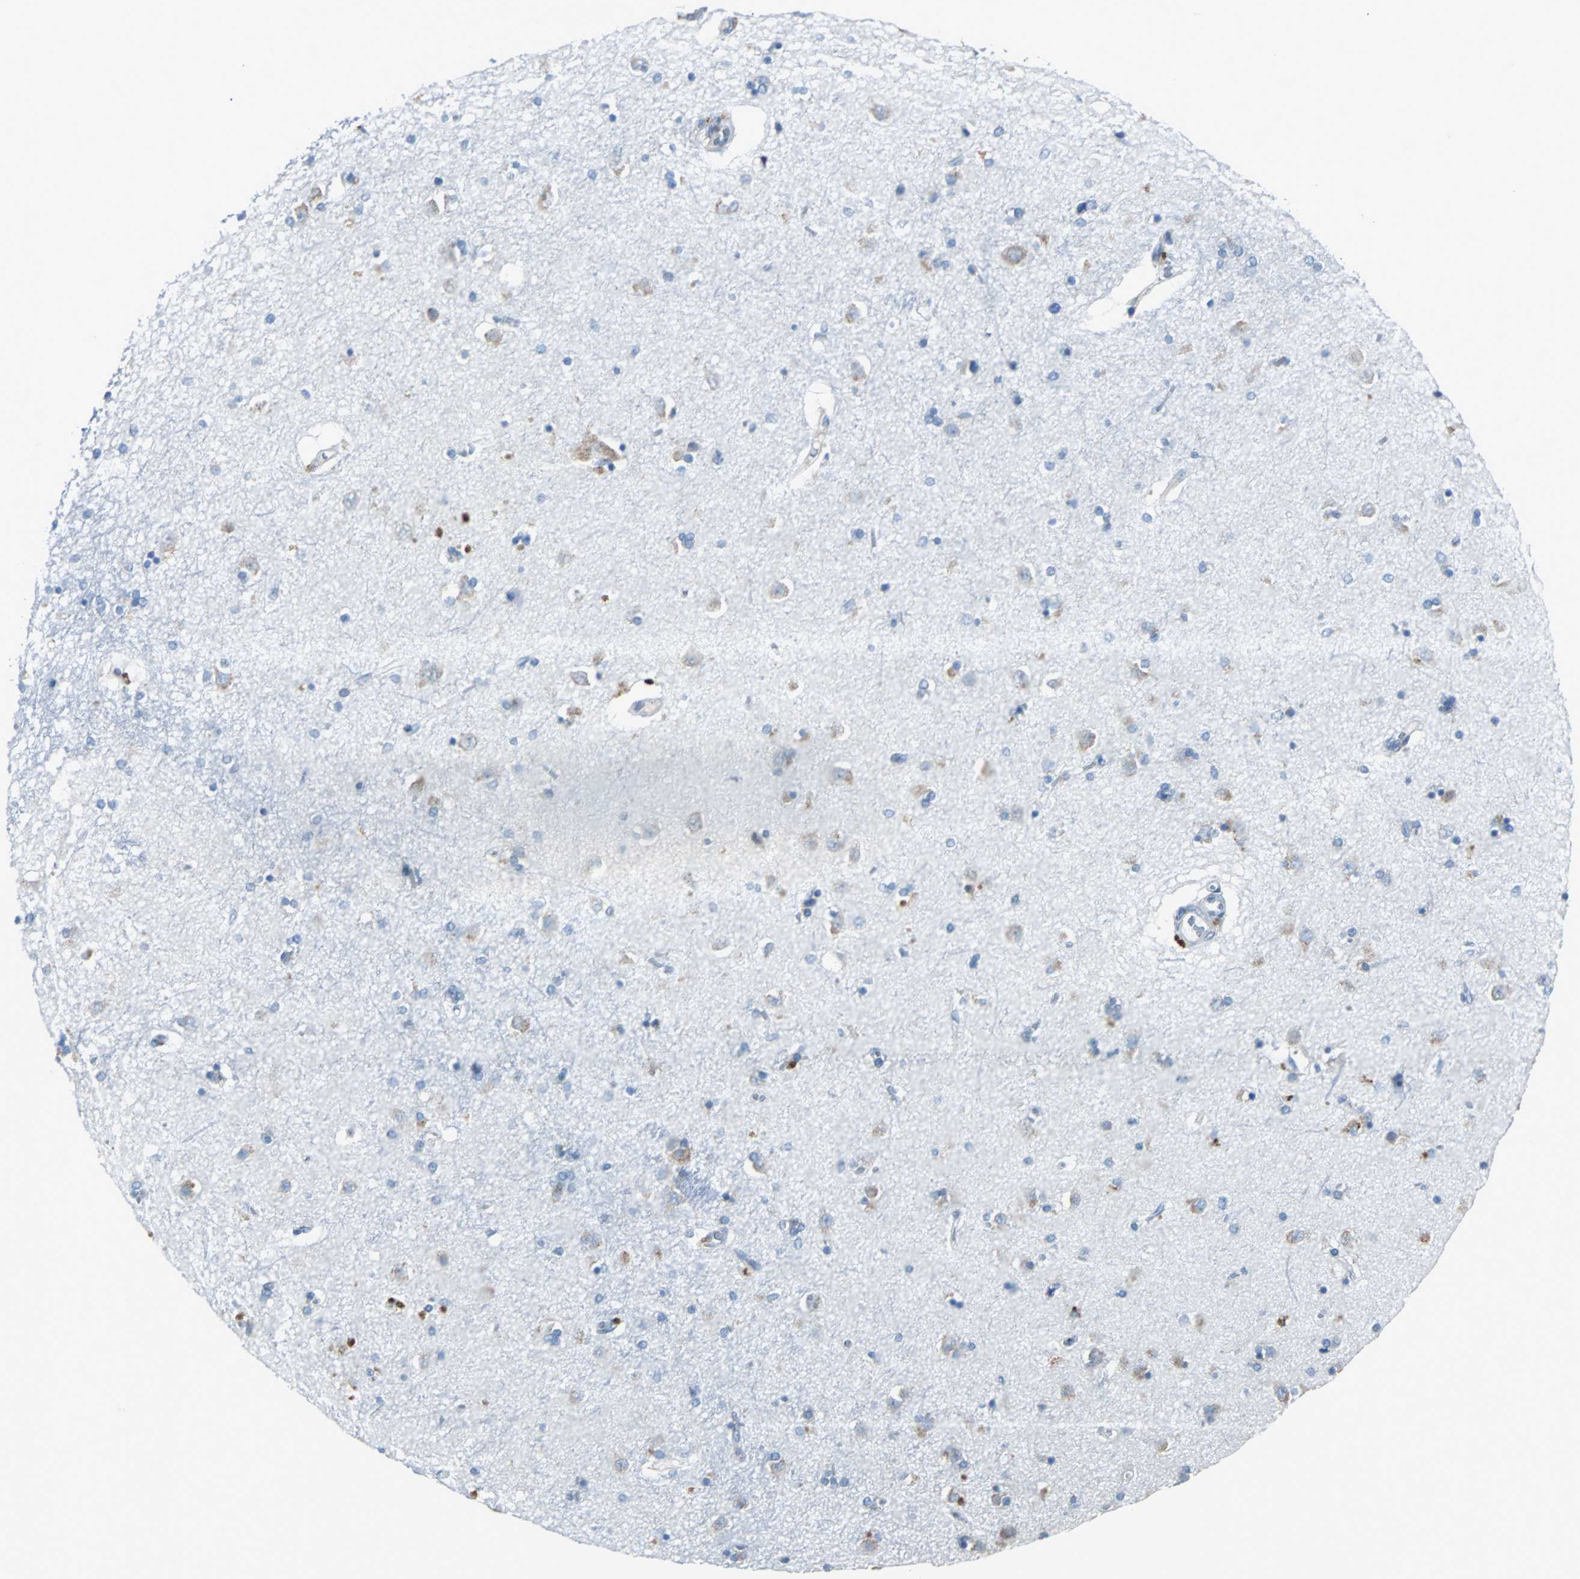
{"staining": {"intensity": "negative", "quantity": "none", "location": "none"}, "tissue": "caudate", "cell_type": "Glial cells", "image_type": "normal", "snomed": [{"axis": "morphology", "description": "Normal tissue, NOS"}, {"axis": "topography", "description": "Lateral ventricle wall"}], "caption": "This is a histopathology image of immunohistochemistry staining of unremarkable caudate, which shows no positivity in glial cells.", "gene": "PDIA4", "patient": {"sex": "female", "age": 54}}